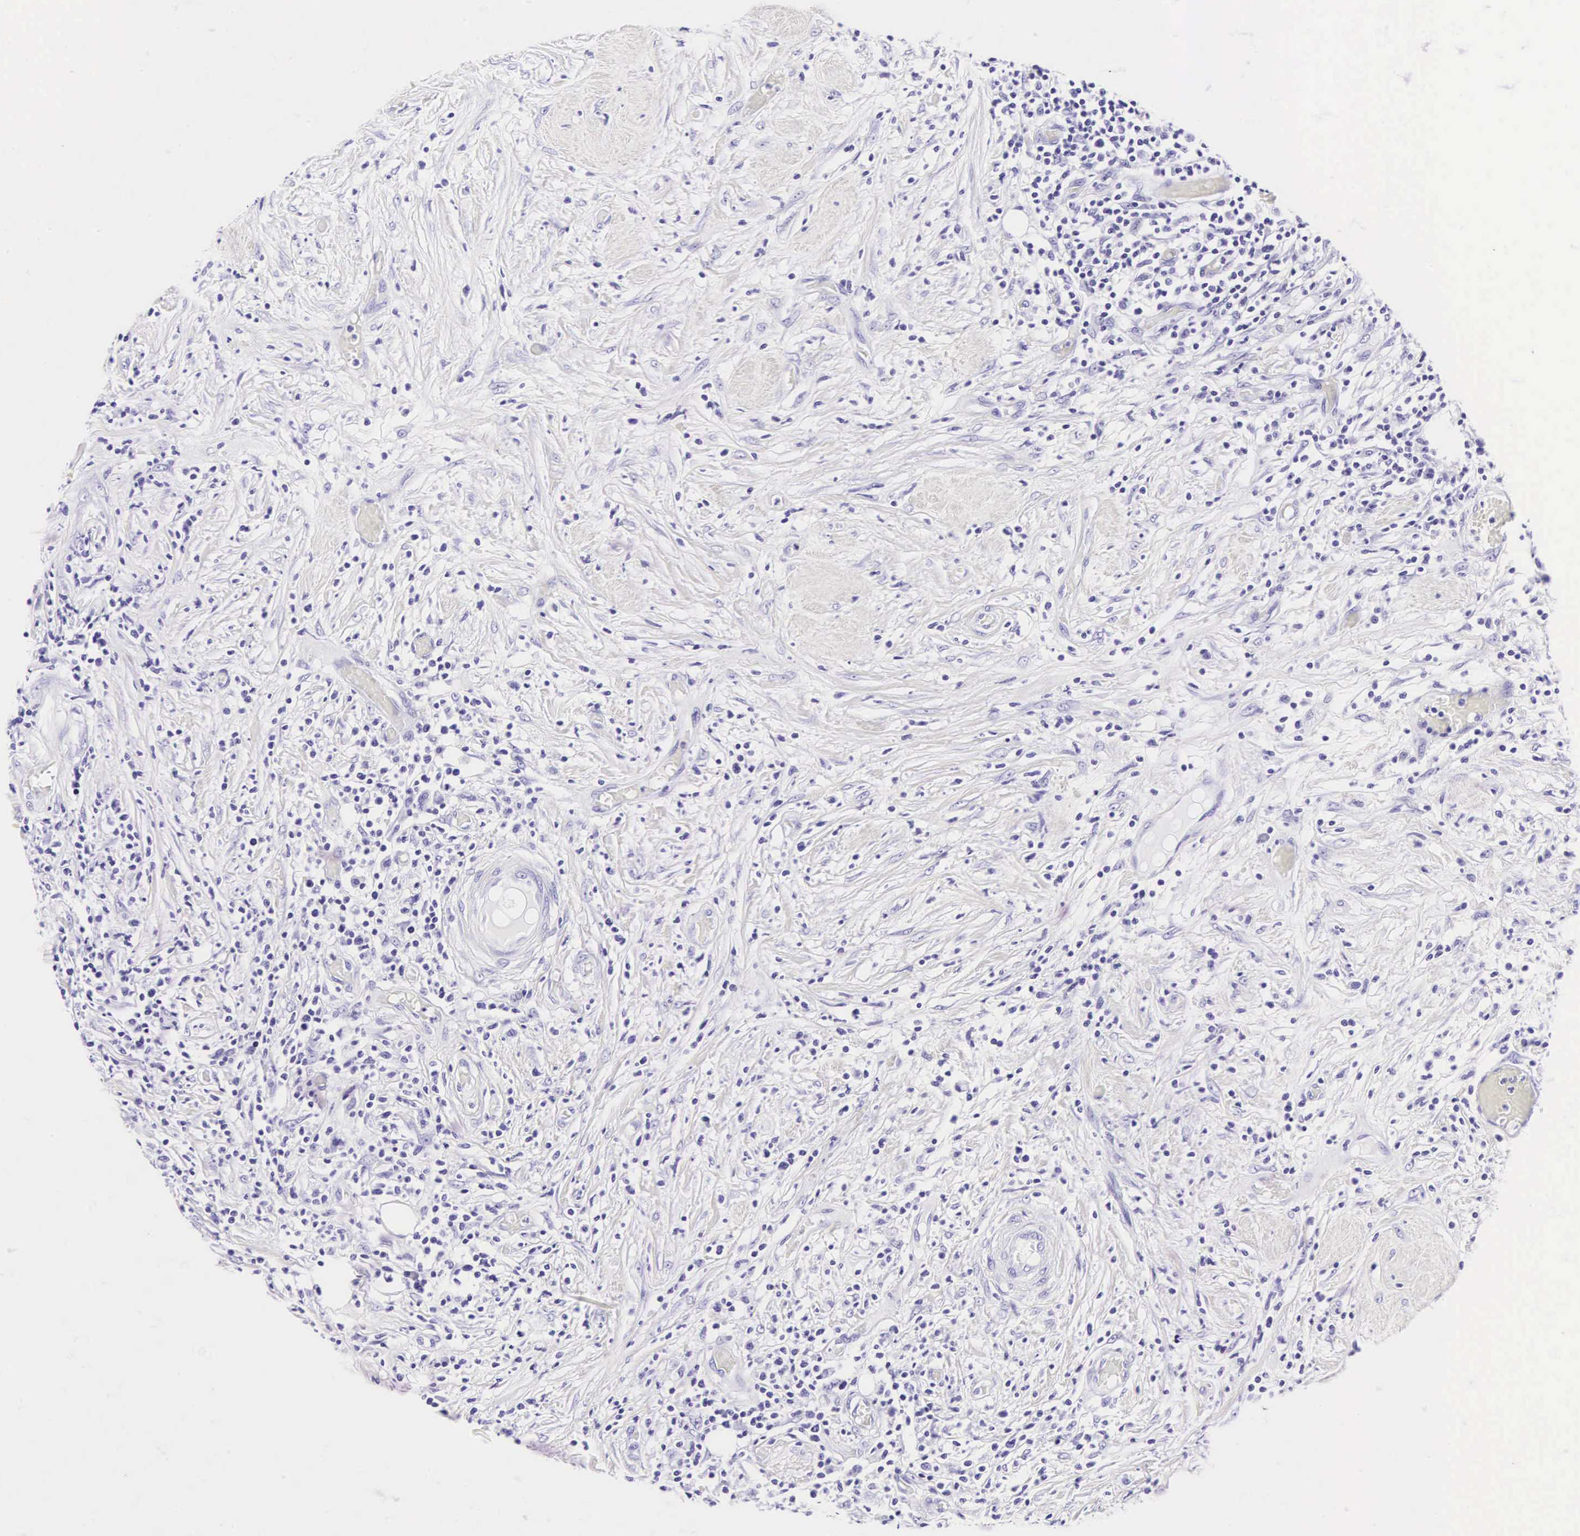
{"staining": {"intensity": "negative", "quantity": "none", "location": "none"}, "tissue": "lymphoma", "cell_type": "Tumor cells", "image_type": "cancer", "snomed": [{"axis": "morphology", "description": "Malignant lymphoma, non-Hodgkin's type, High grade"}, {"axis": "topography", "description": "Colon"}], "caption": "Tumor cells are negative for brown protein staining in high-grade malignant lymphoma, non-Hodgkin's type.", "gene": "CD1A", "patient": {"sex": "male", "age": 82}}